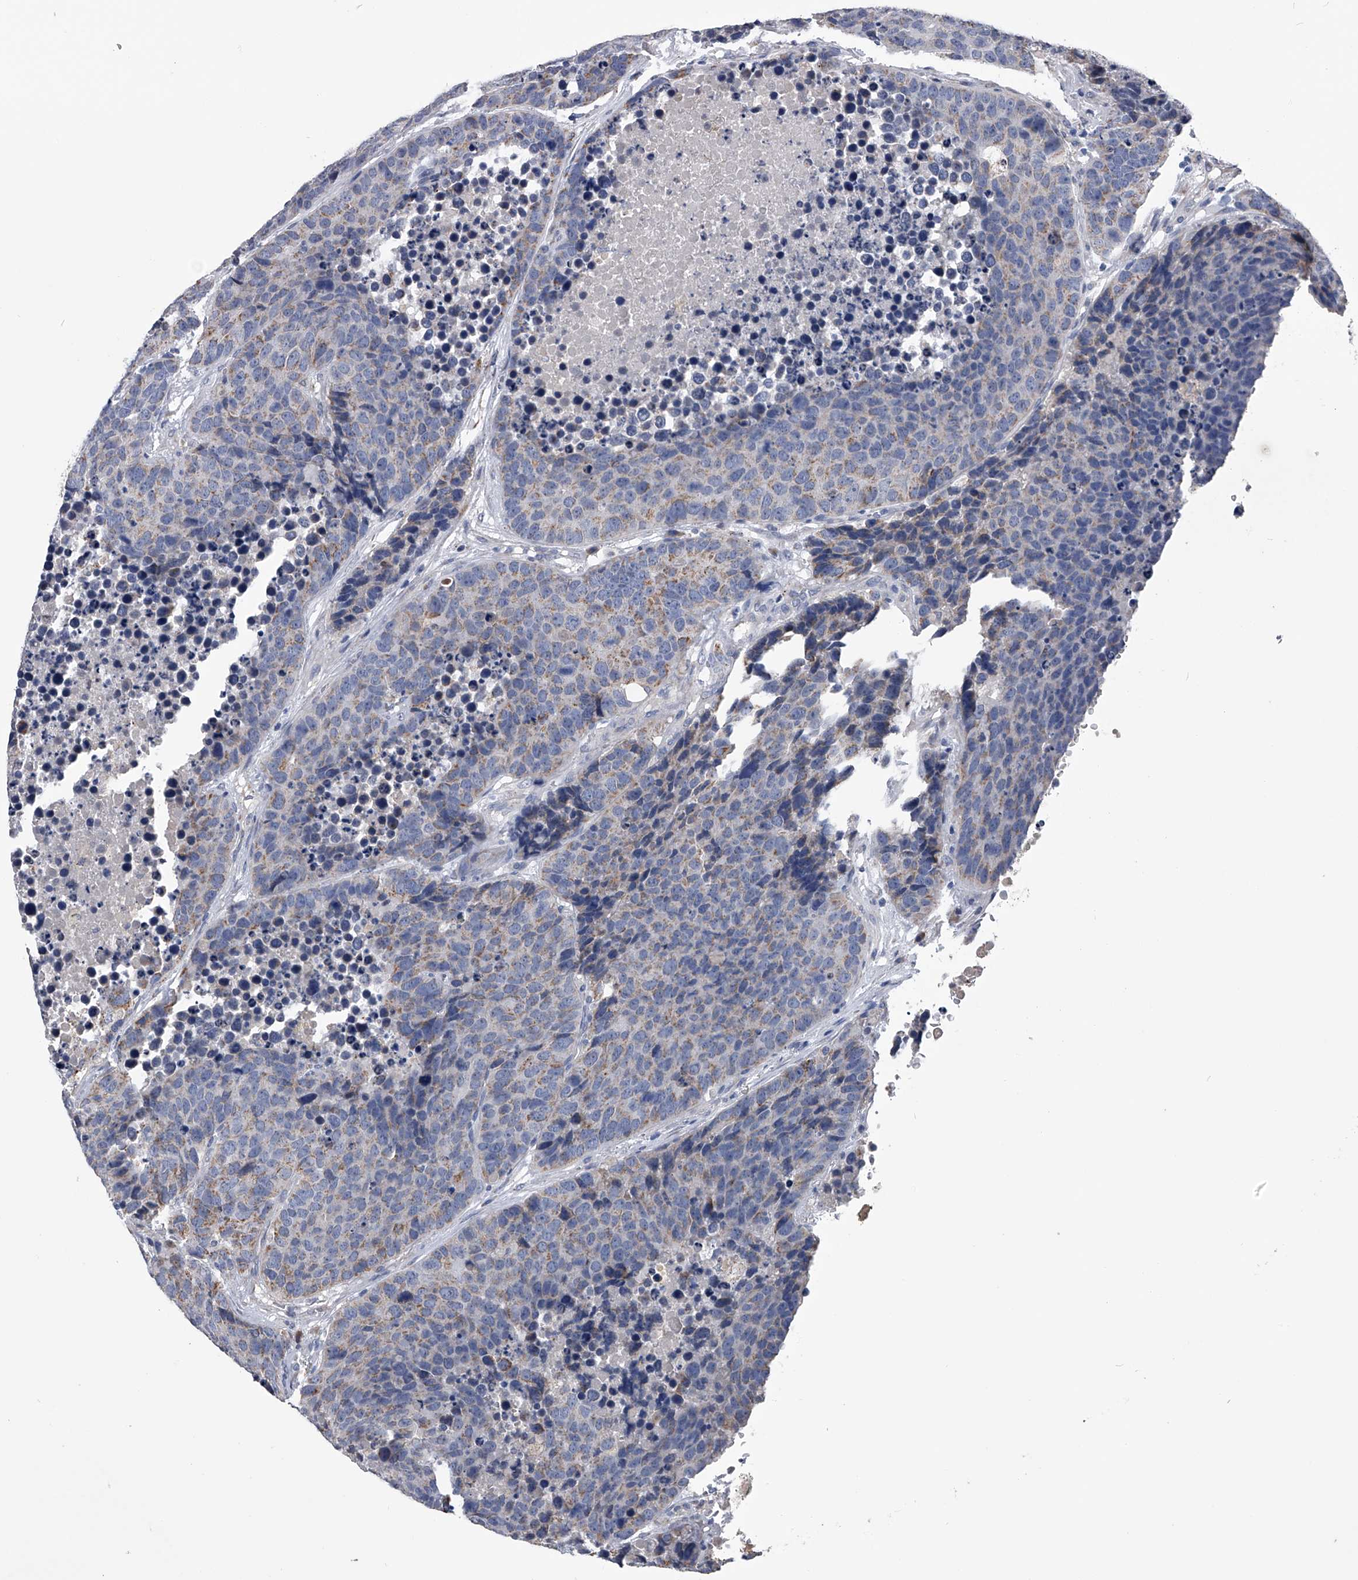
{"staining": {"intensity": "weak", "quantity": ">75%", "location": "cytoplasmic/membranous"}, "tissue": "carcinoid", "cell_type": "Tumor cells", "image_type": "cancer", "snomed": [{"axis": "morphology", "description": "Carcinoid, malignant, NOS"}, {"axis": "topography", "description": "Lung"}], "caption": "Immunohistochemical staining of human carcinoid demonstrates low levels of weak cytoplasmic/membranous staining in approximately >75% of tumor cells.", "gene": "OAT", "patient": {"sex": "male", "age": 60}}